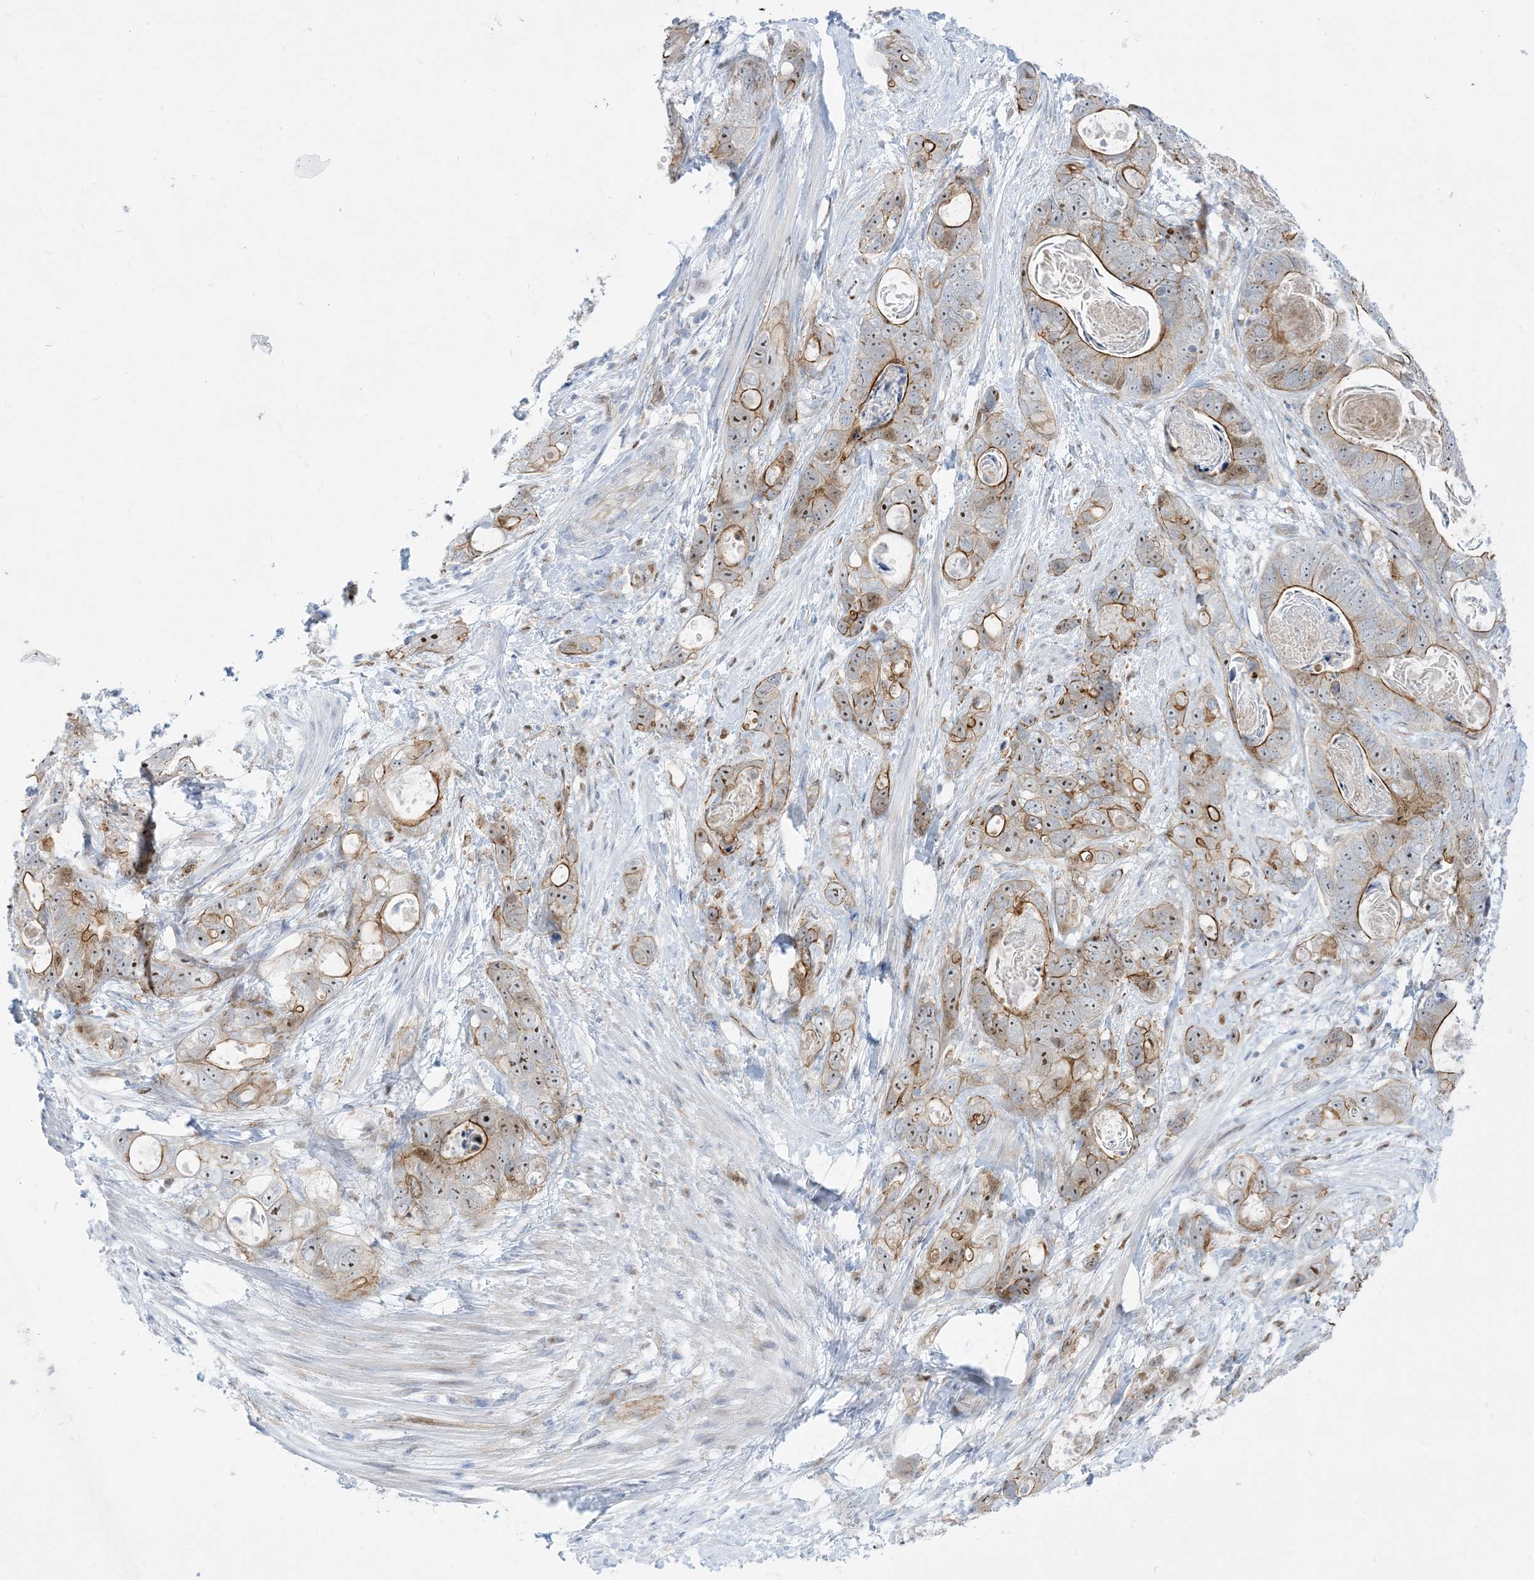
{"staining": {"intensity": "moderate", "quantity": ">75%", "location": "cytoplasmic/membranous,nuclear"}, "tissue": "stomach cancer", "cell_type": "Tumor cells", "image_type": "cancer", "snomed": [{"axis": "morphology", "description": "Normal tissue, NOS"}, {"axis": "morphology", "description": "Adenocarcinoma, NOS"}, {"axis": "topography", "description": "Stomach"}], "caption": "There is medium levels of moderate cytoplasmic/membranous and nuclear staining in tumor cells of stomach adenocarcinoma, as demonstrated by immunohistochemical staining (brown color).", "gene": "MARS2", "patient": {"sex": "female", "age": 89}}